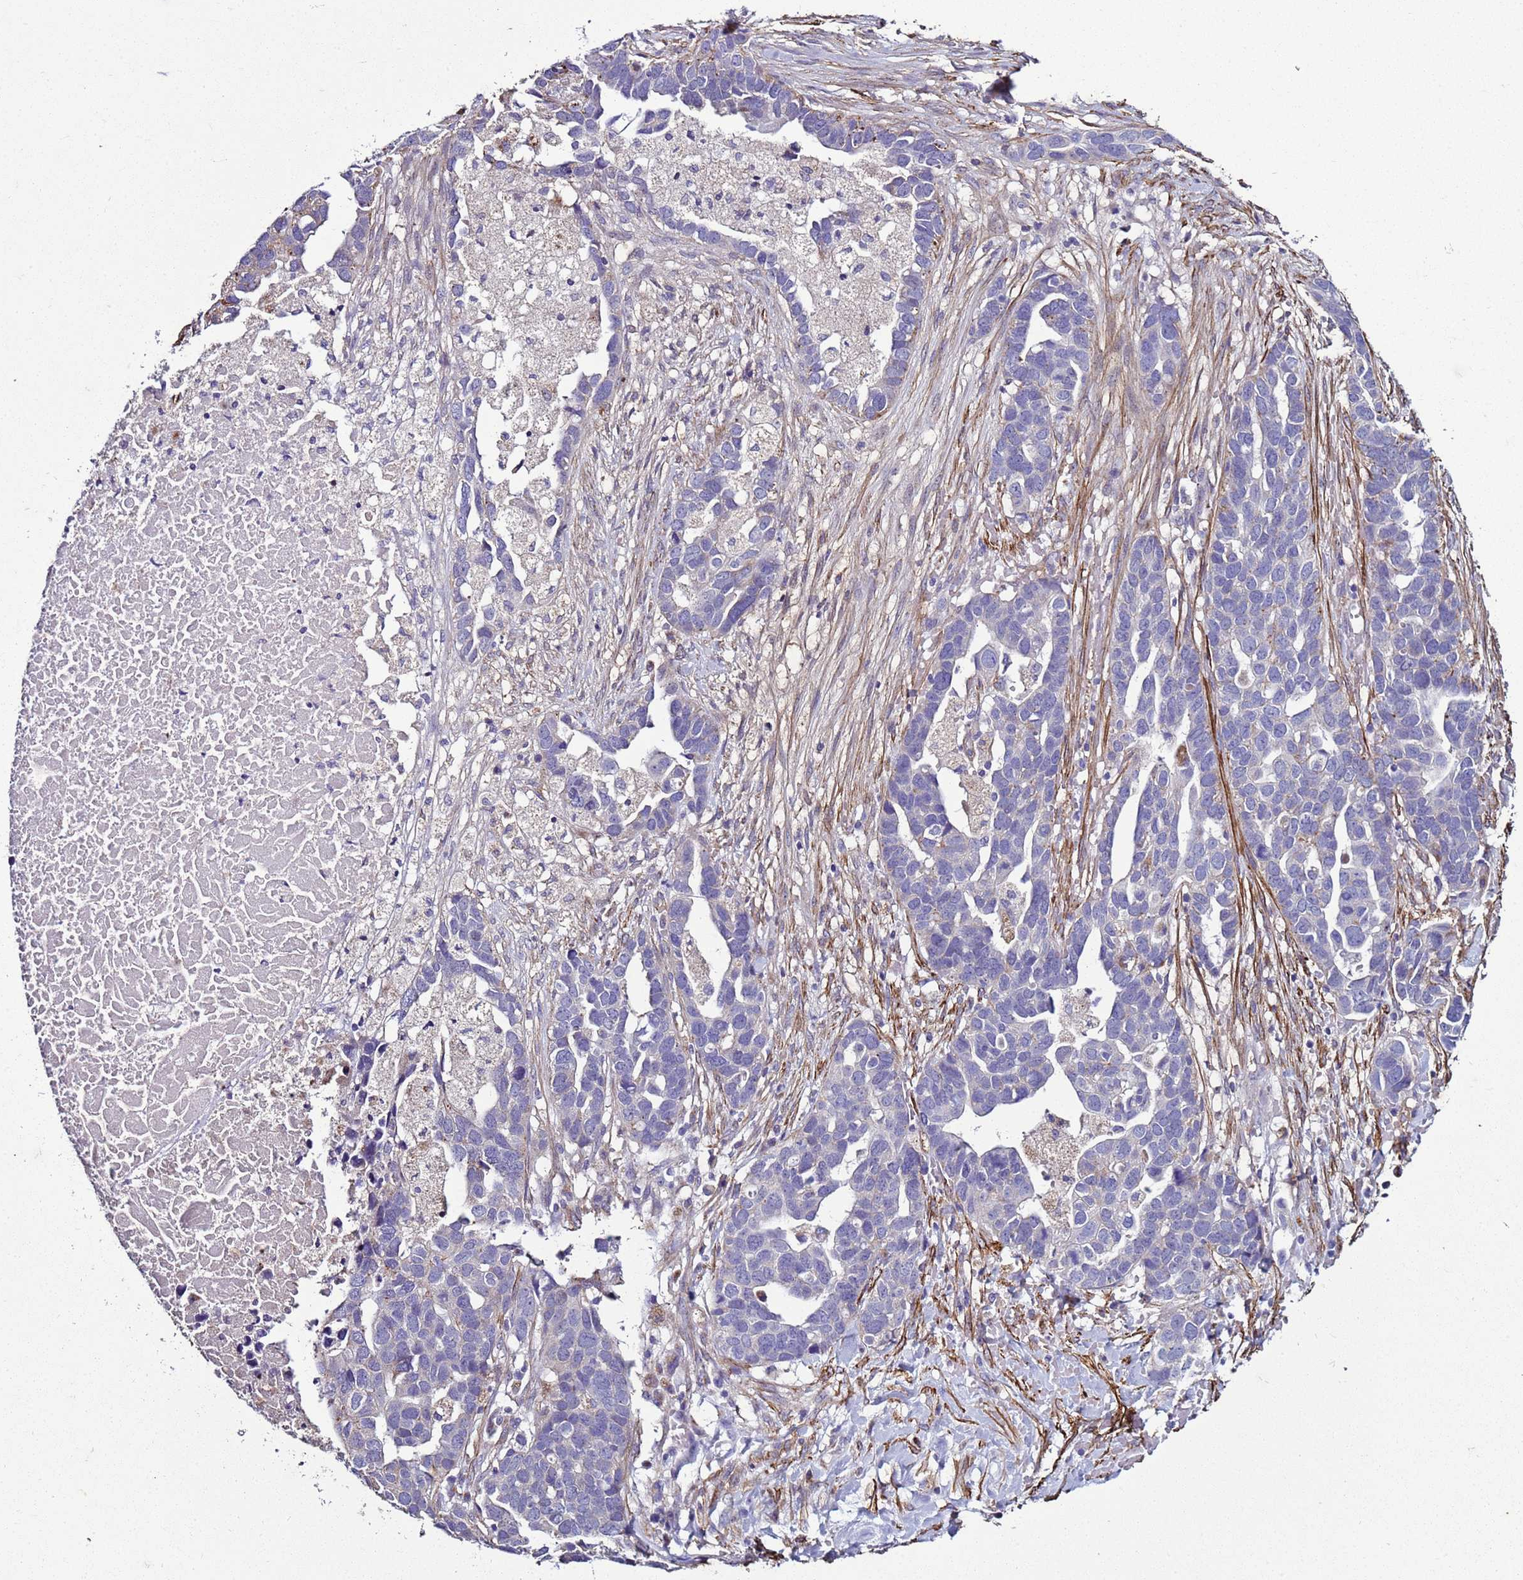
{"staining": {"intensity": "negative", "quantity": "none", "location": "none"}, "tissue": "ovarian cancer", "cell_type": "Tumor cells", "image_type": "cancer", "snomed": [{"axis": "morphology", "description": "Cystadenocarcinoma, serous, NOS"}, {"axis": "topography", "description": "Ovary"}], "caption": "This is a histopathology image of immunohistochemistry staining of ovarian cancer (serous cystadenocarcinoma), which shows no staining in tumor cells. (Brightfield microscopy of DAB immunohistochemistry (IHC) at high magnification).", "gene": "RABL2B", "patient": {"sex": "female", "age": 54}}